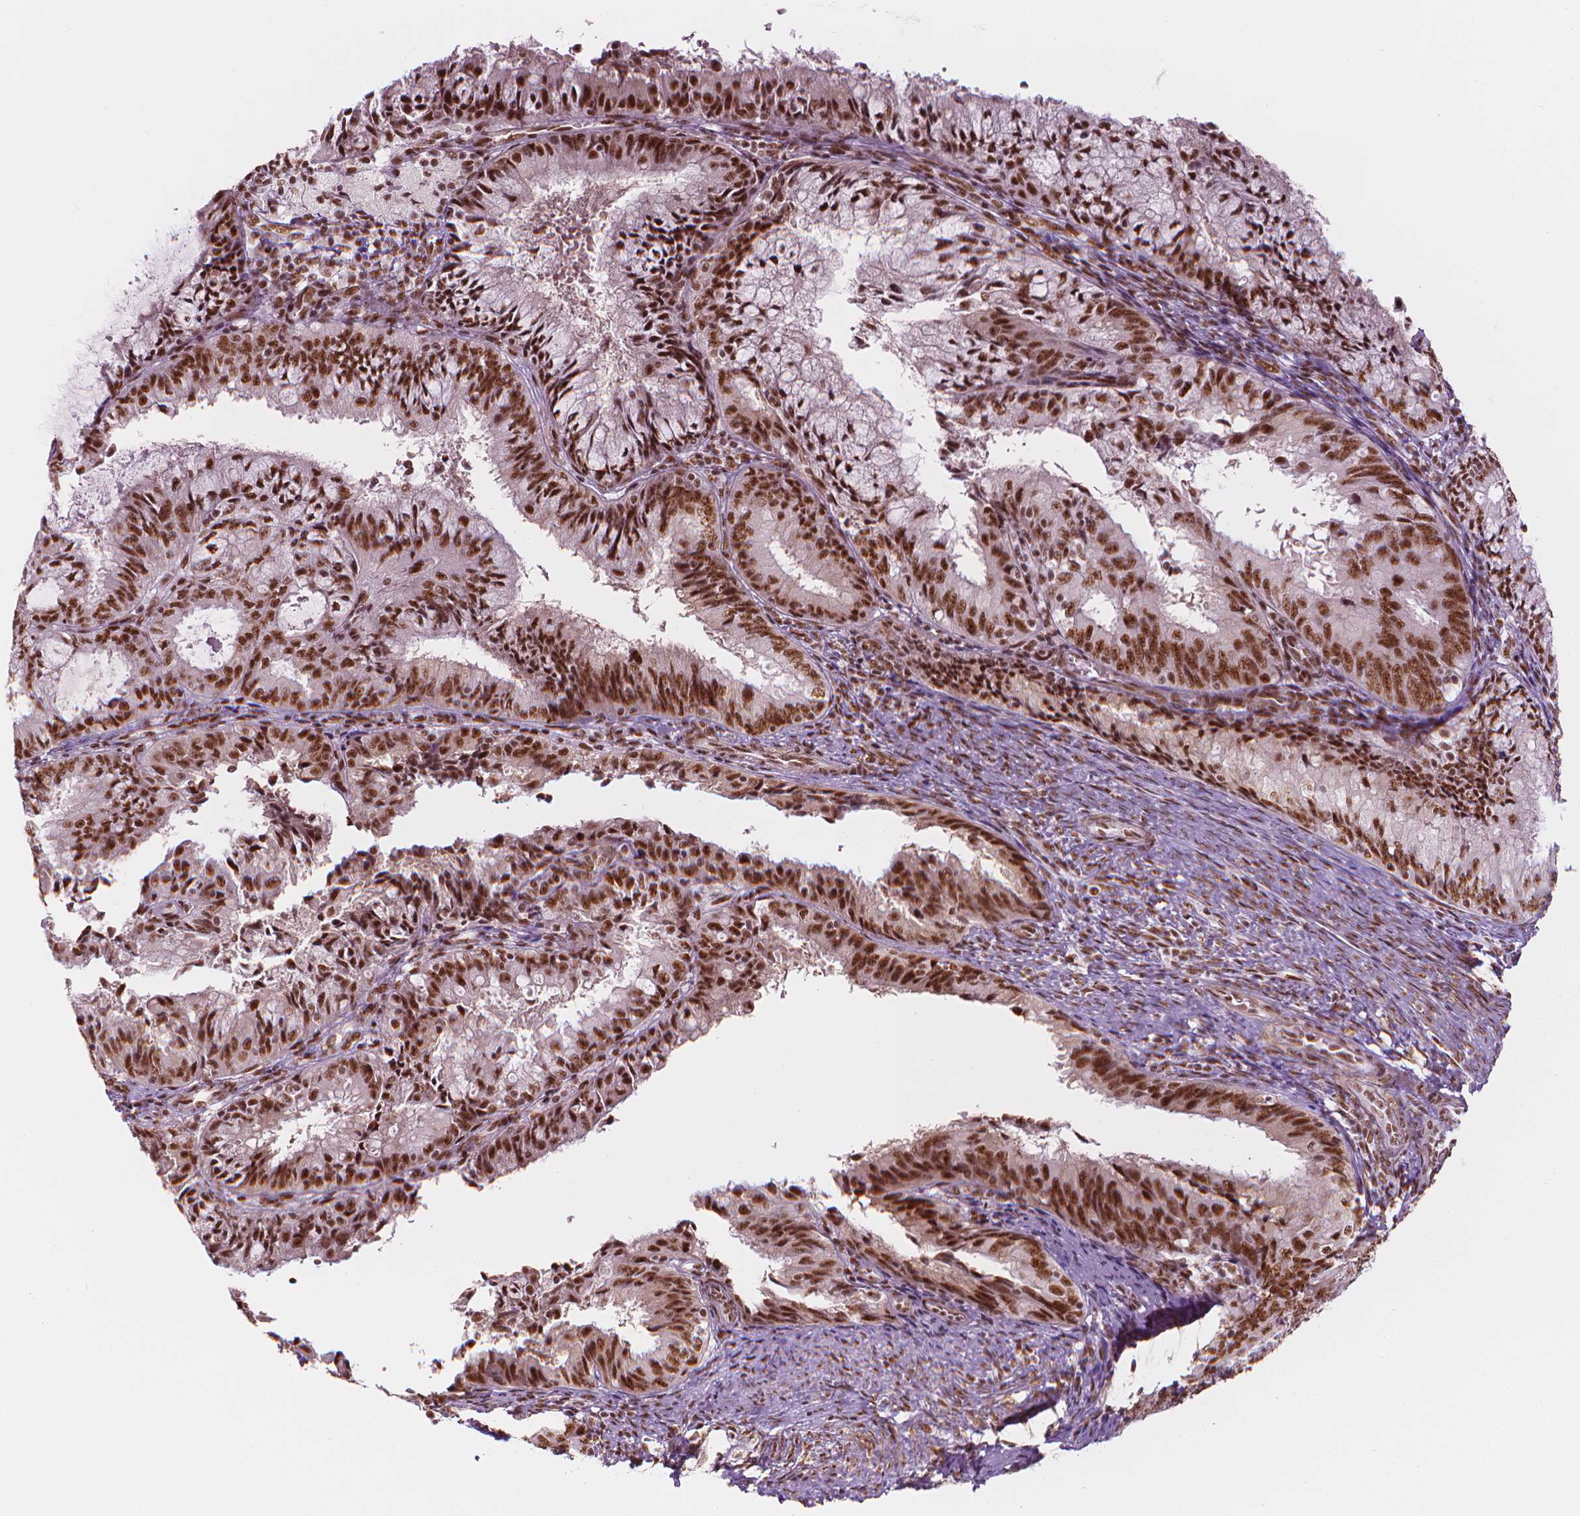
{"staining": {"intensity": "strong", "quantity": ">75%", "location": "nuclear"}, "tissue": "endometrial cancer", "cell_type": "Tumor cells", "image_type": "cancer", "snomed": [{"axis": "morphology", "description": "Adenocarcinoma, NOS"}, {"axis": "topography", "description": "Endometrium"}], "caption": "Tumor cells reveal high levels of strong nuclear expression in approximately >75% of cells in adenocarcinoma (endometrial).", "gene": "ELF2", "patient": {"sex": "female", "age": 57}}